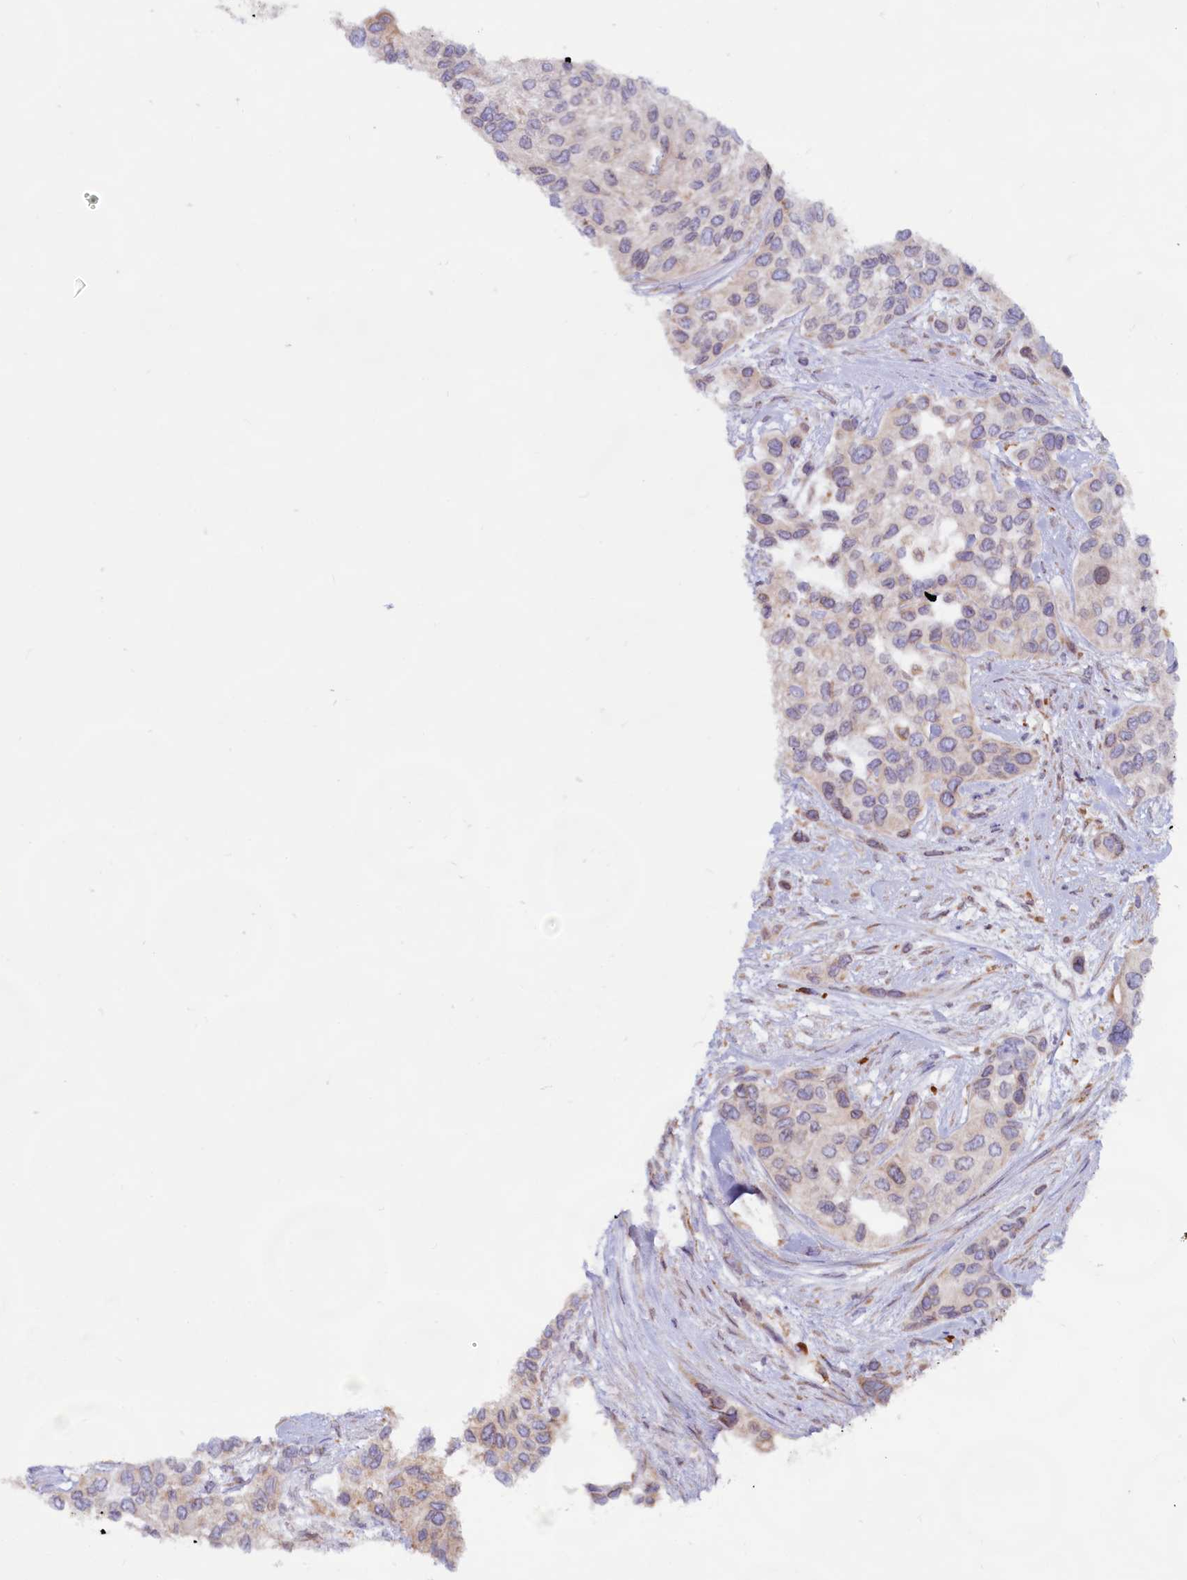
{"staining": {"intensity": "weak", "quantity": "<25%", "location": "cytoplasmic/membranous"}, "tissue": "urothelial cancer", "cell_type": "Tumor cells", "image_type": "cancer", "snomed": [{"axis": "morphology", "description": "Normal tissue, NOS"}, {"axis": "morphology", "description": "Urothelial carcinoma, High grade"}, {"axis": "topography", "description": "Vascular tissue"}, {"axis": "topography", "description": "Urinary bladder"}], "caption": "Urothelial cancer stained for a protein using IHC displays no expression tumor cells.", "gene": "TBC1D19", "patient": {"sex": "female", "age": 56}}